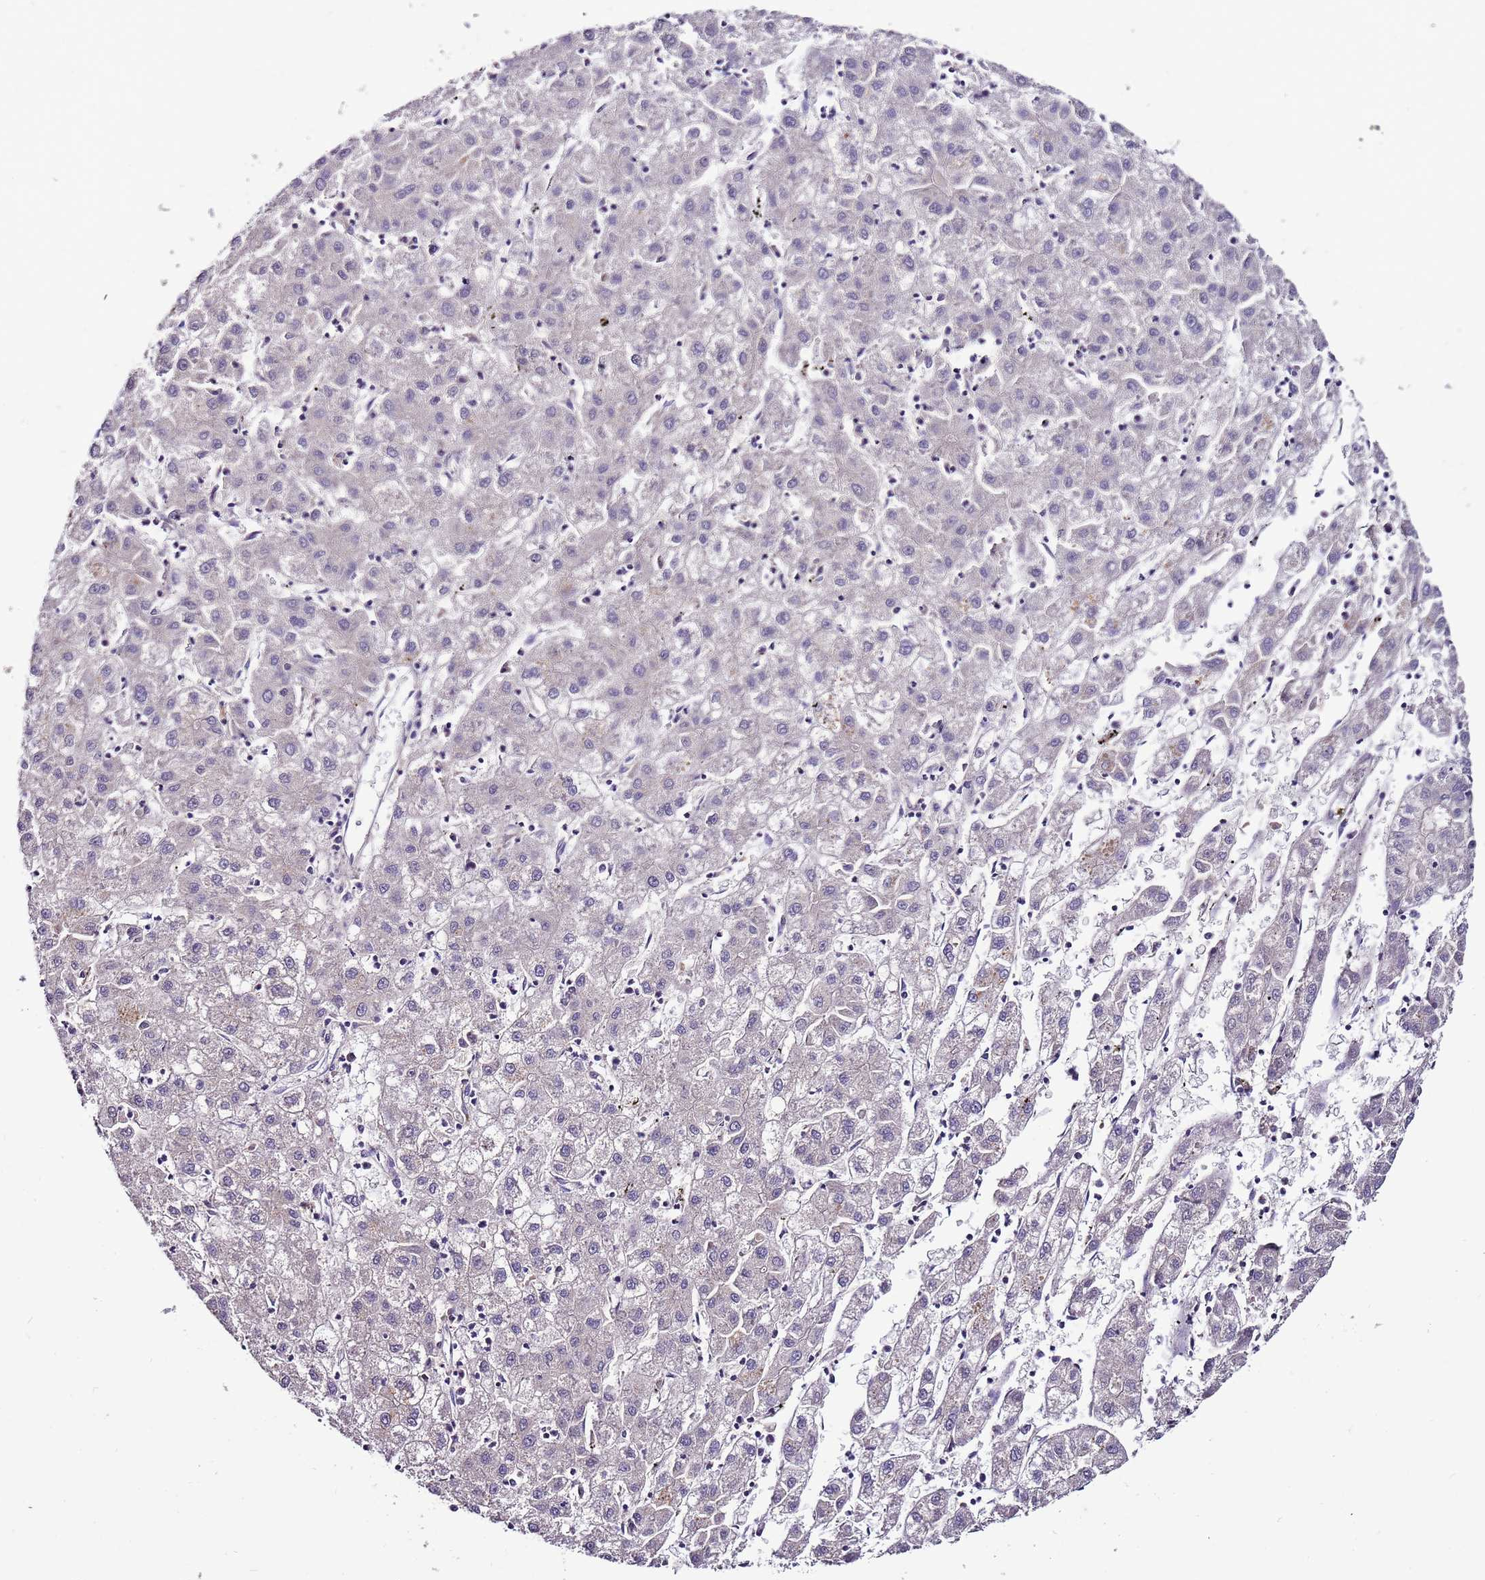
{"staining": {"intensity": "negative", "quantity": "none", "location": "none"}, "tissue": "liver cancer", "cell_type": "Tumor cells", "image_type": "cancer", "snomed": [{"axis": "morphology", "description": "Carcinoma, Hepatocellular, NOS"}, {"axis": "topography", "description": "Liver"}], "caption": "This micrograph is of hepatocellular carcinoma (liver) stained with immunohistochemistry (IHC) to label a protein in brown with the nuclei are counter-stained blue. There is no positivity in tumor cells.", "gene": "FAM20A", "patient": {"sex": "male", "age": 72}}